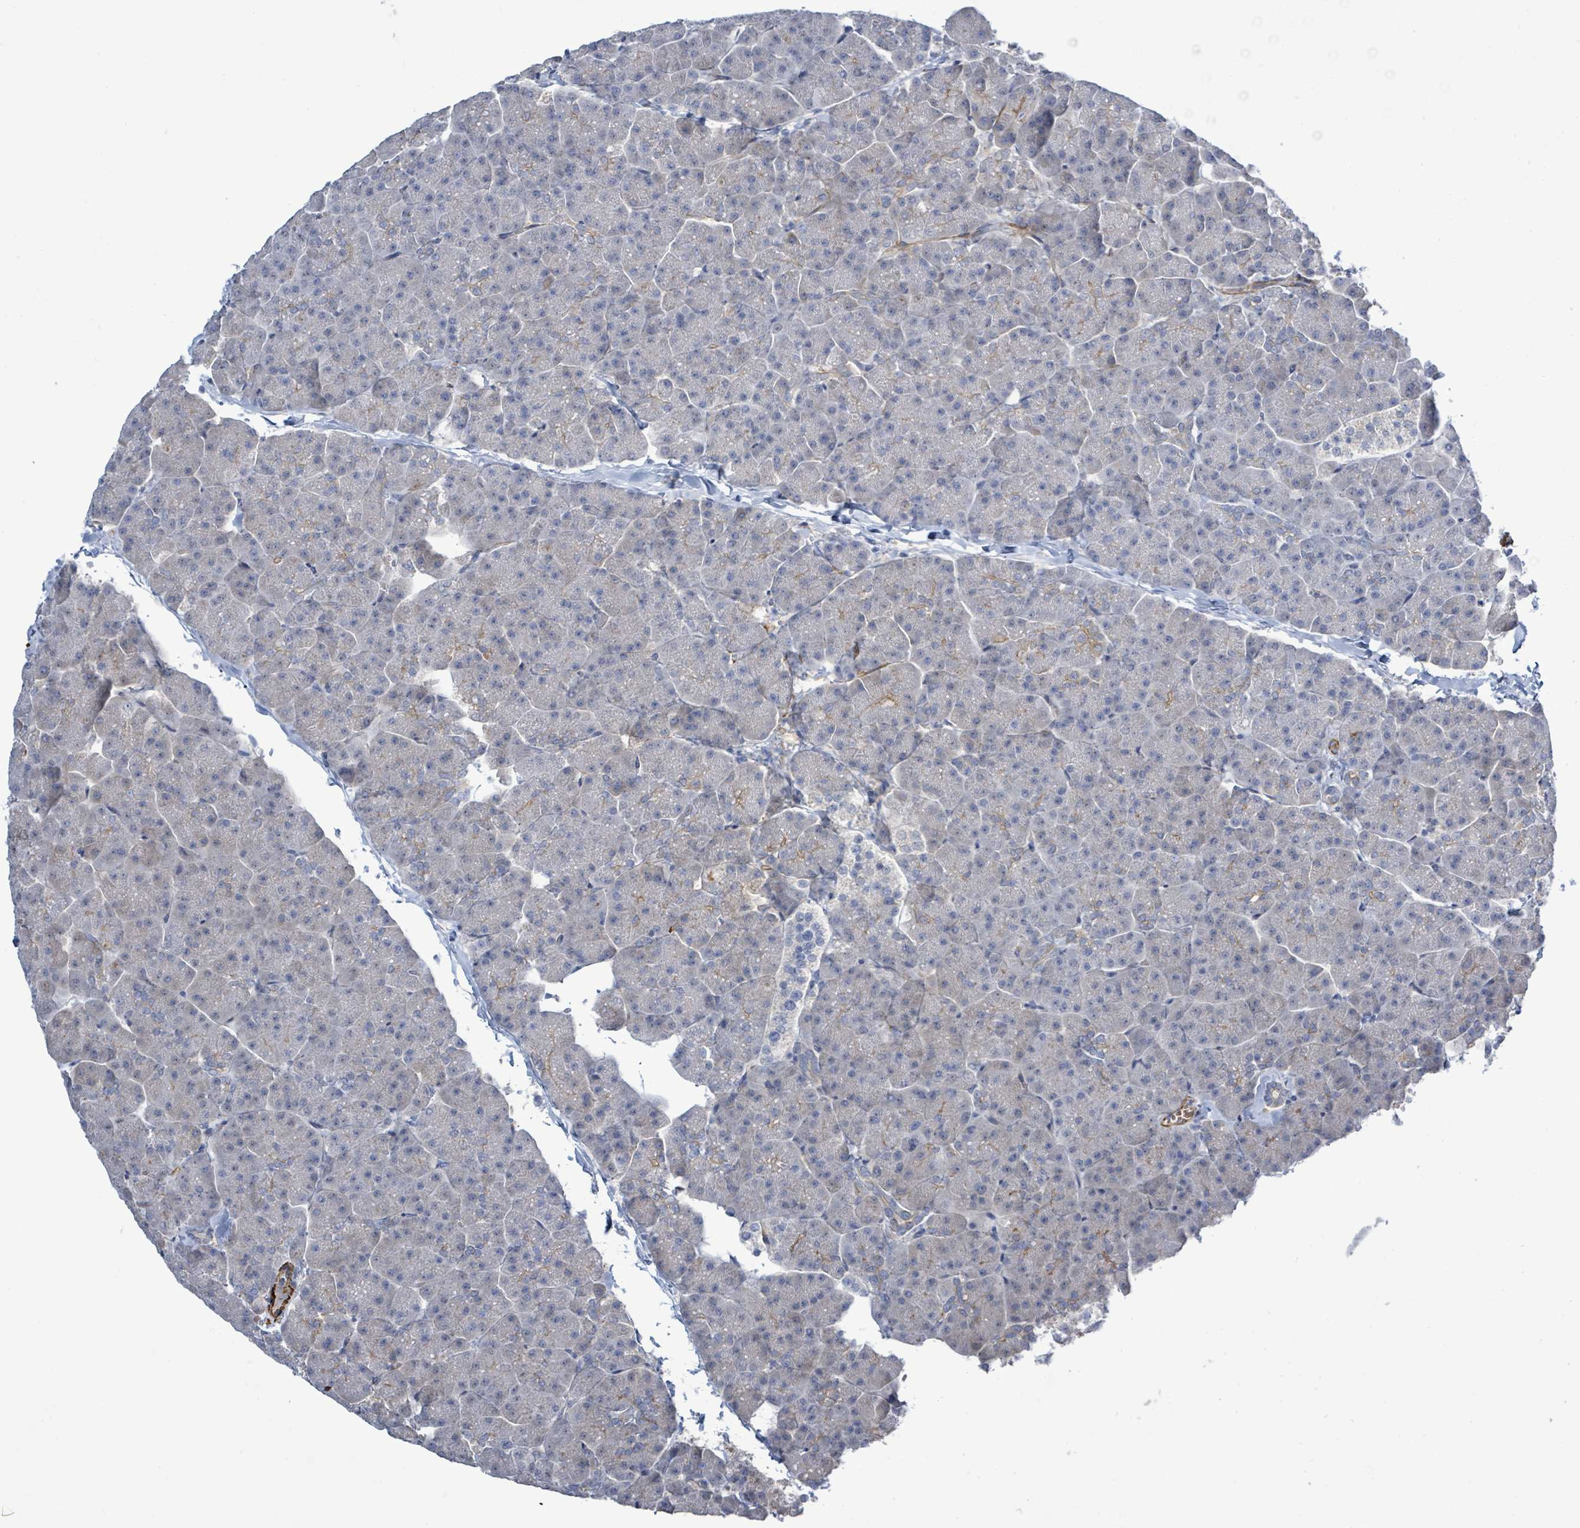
{"staining": {"intensity": "weak", "quantity": "<25%", "location": "cytoplasmic/membranous"}, "tissue": "pancreas", "cell_type": "Exocrine glandular cells", "image_type": "normal", "snomed": [{"axis": "morphology", "description": "Normal tissue, NOS"}, {"axis": "topography", "description": "Pancreas"}, {"axis": "topography", "description": "Peripheral nerve tissue"}], "caption": "The IHC histopathology image has no significant staining in exocrine glandular cells of pancreas. Brightfield microscopy of IHC stained with DAB (brown) and hematoxylin (blue), captured at high magnification.", "gene": "DMRTC1B", "patient": {"sex": "male", "age": 54}}